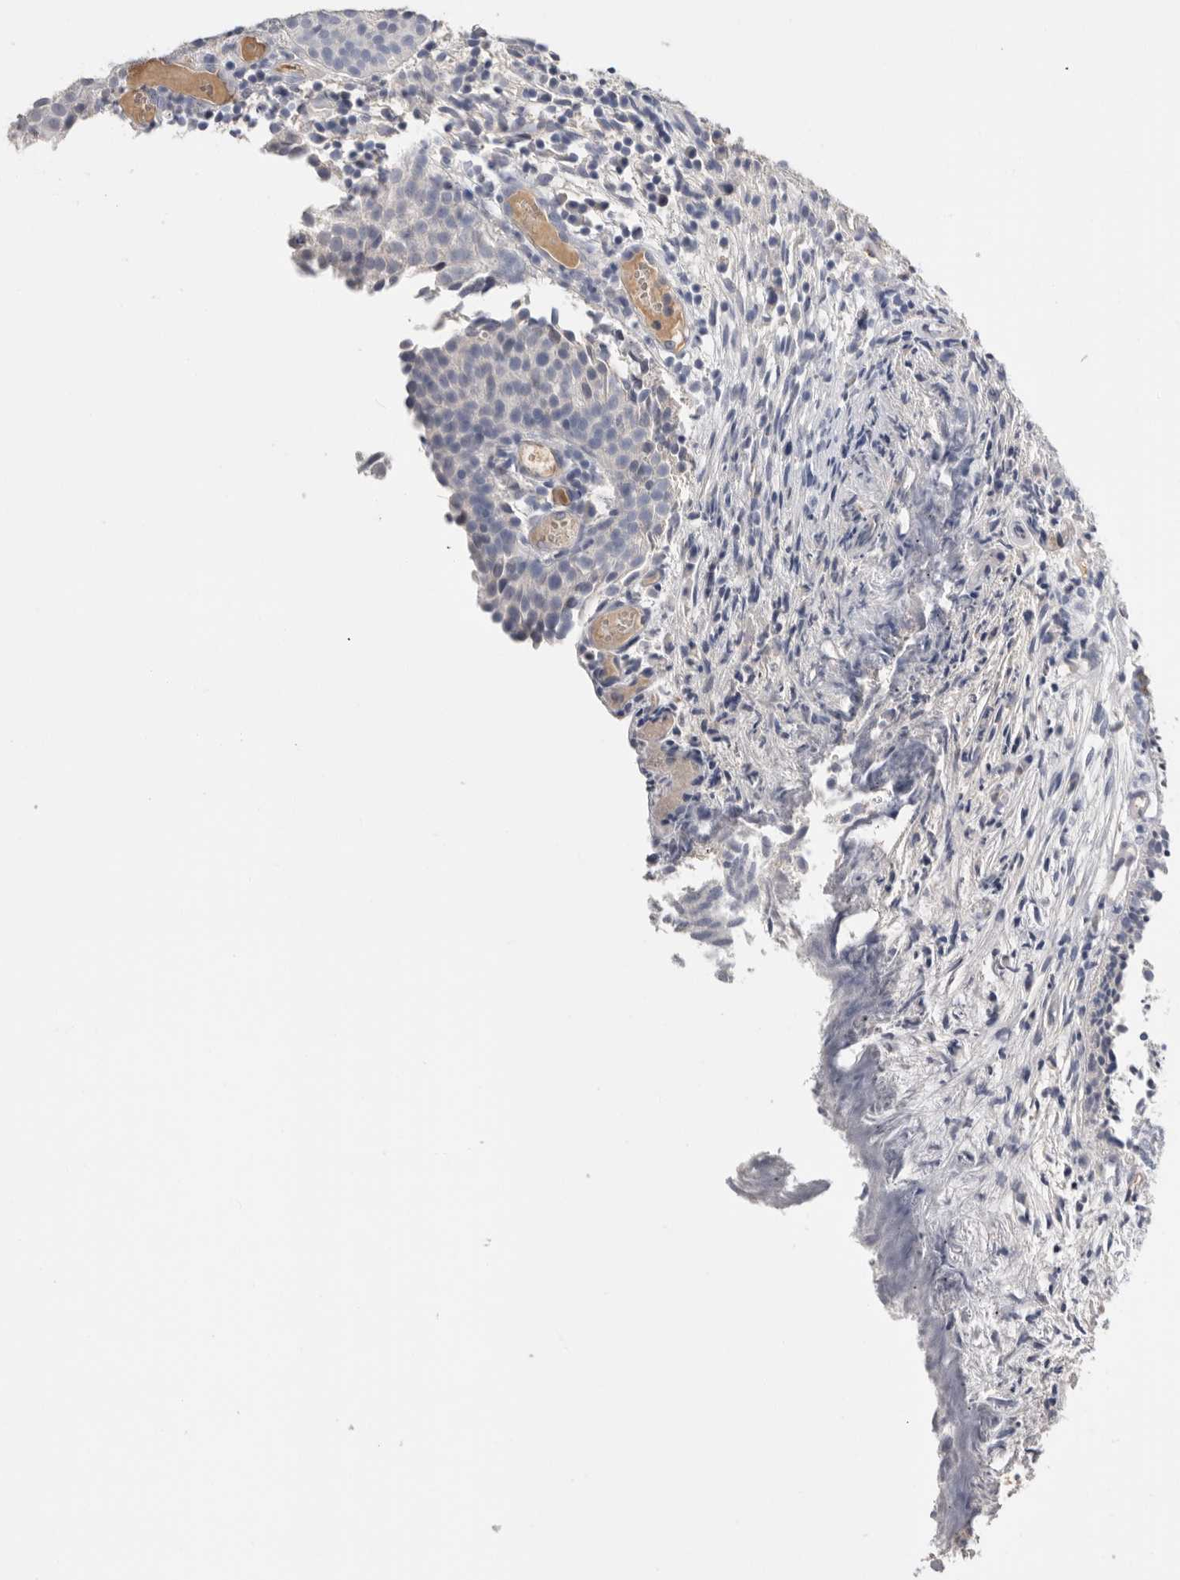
{"staining": {"intensity": "negative", "quantity": "none", "location": "none"}, "tissue": "urothelial cancer", "cell_type": "Tumor cells", "image_type": "cancer", "snomed": [{"axis": "morphology", "description": "Urothelial carcinoma, Low grade"}, {"axis": "topography", "description": "Urinary bladder"}], "caption": "Tumor cells are negative for brown protein staining in urothelial cancer.", "gene": "APOA2", "patient": {"sex": "male", "age": 86}}